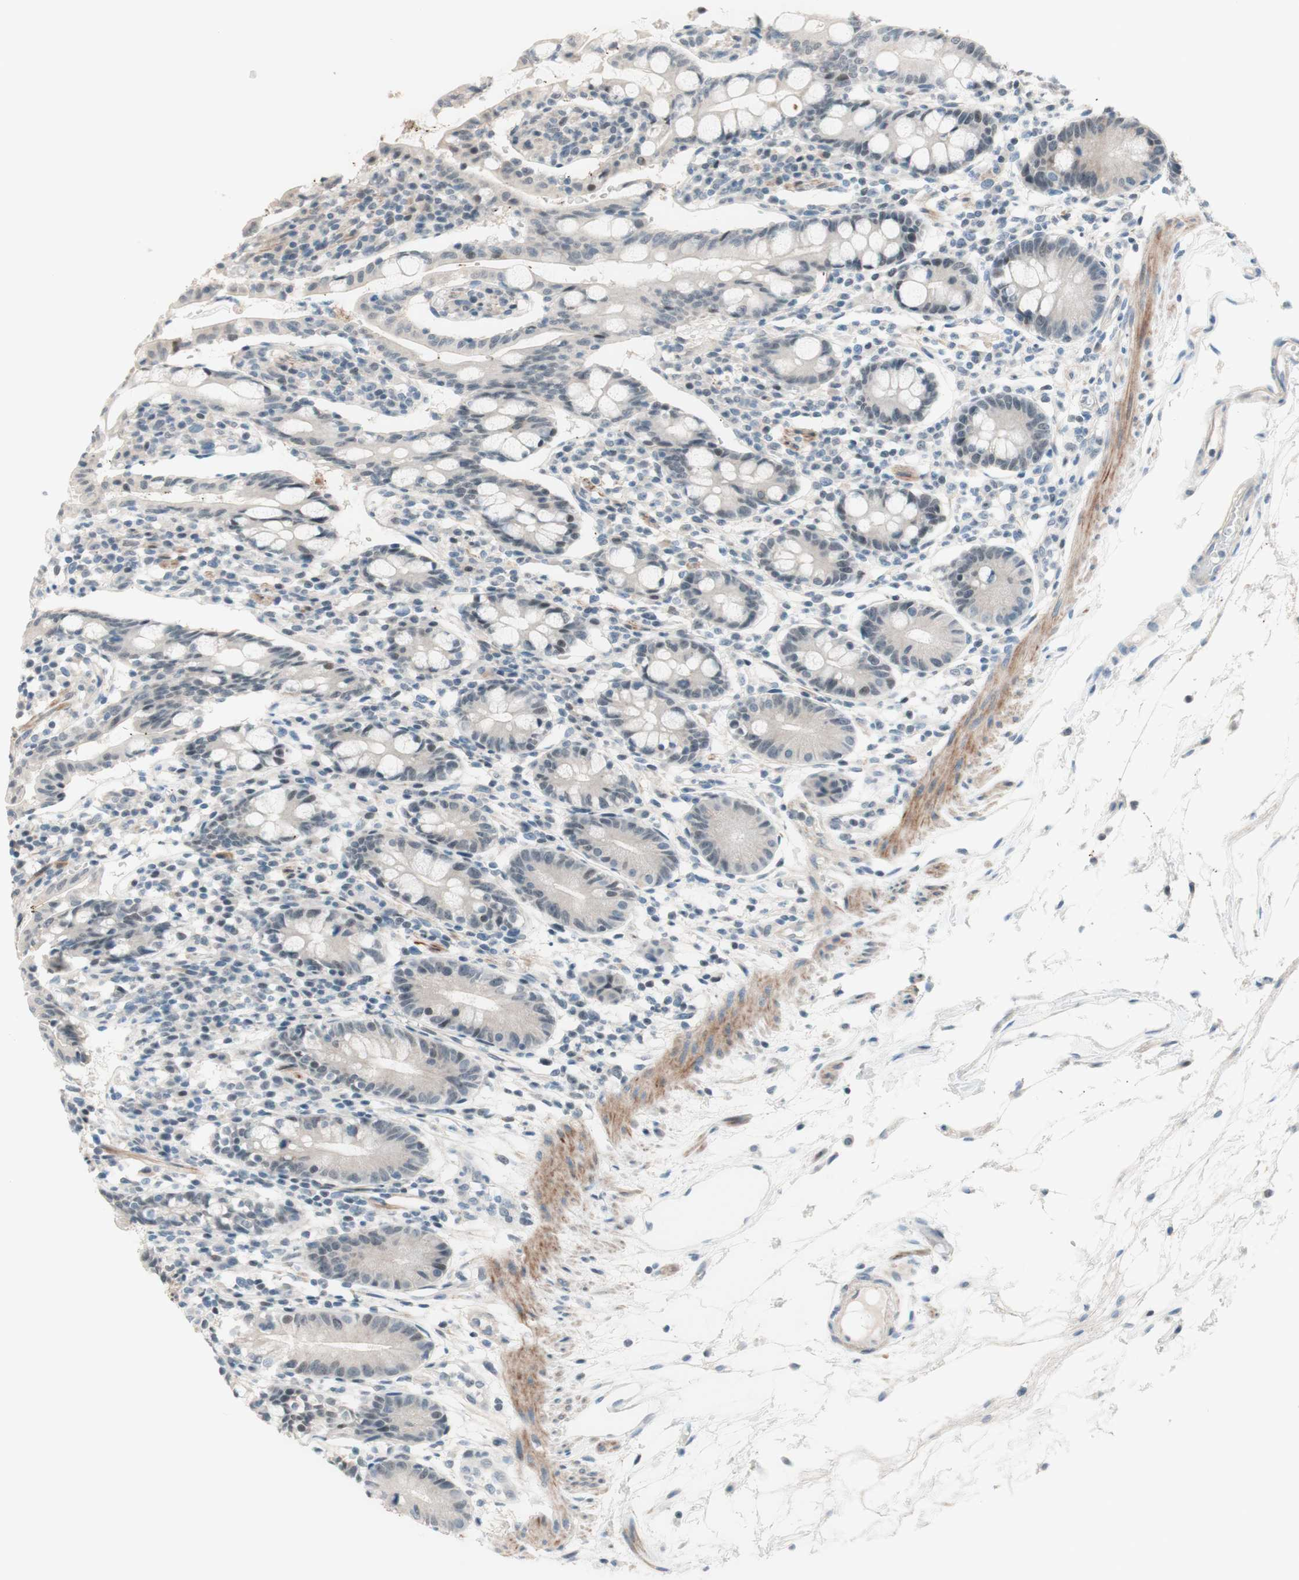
{"staining": {"intensity": "weak", "quantity": "<25%", "location": "nuclear"}, "tissue": "small intestine", "cell_type": "Glandular cells", "image_type": "normal", "snomed": [{"axis": "morphology", "description": "Normal tissue, NOS"}, {"axis": "morphology", "description": "Cystadenocarcinoma, serous, Metastatic site"}, {"axis": "topography", "description": "Small intestine"}], "caption": "High power microscopy micrograph of an immunohistochemistry (IHC) photomicrograph of normal small intestine, revealing no significant expression in glandular cells.", "gene": "JPH1", "patient": {"sex": "female", "age": 61}}